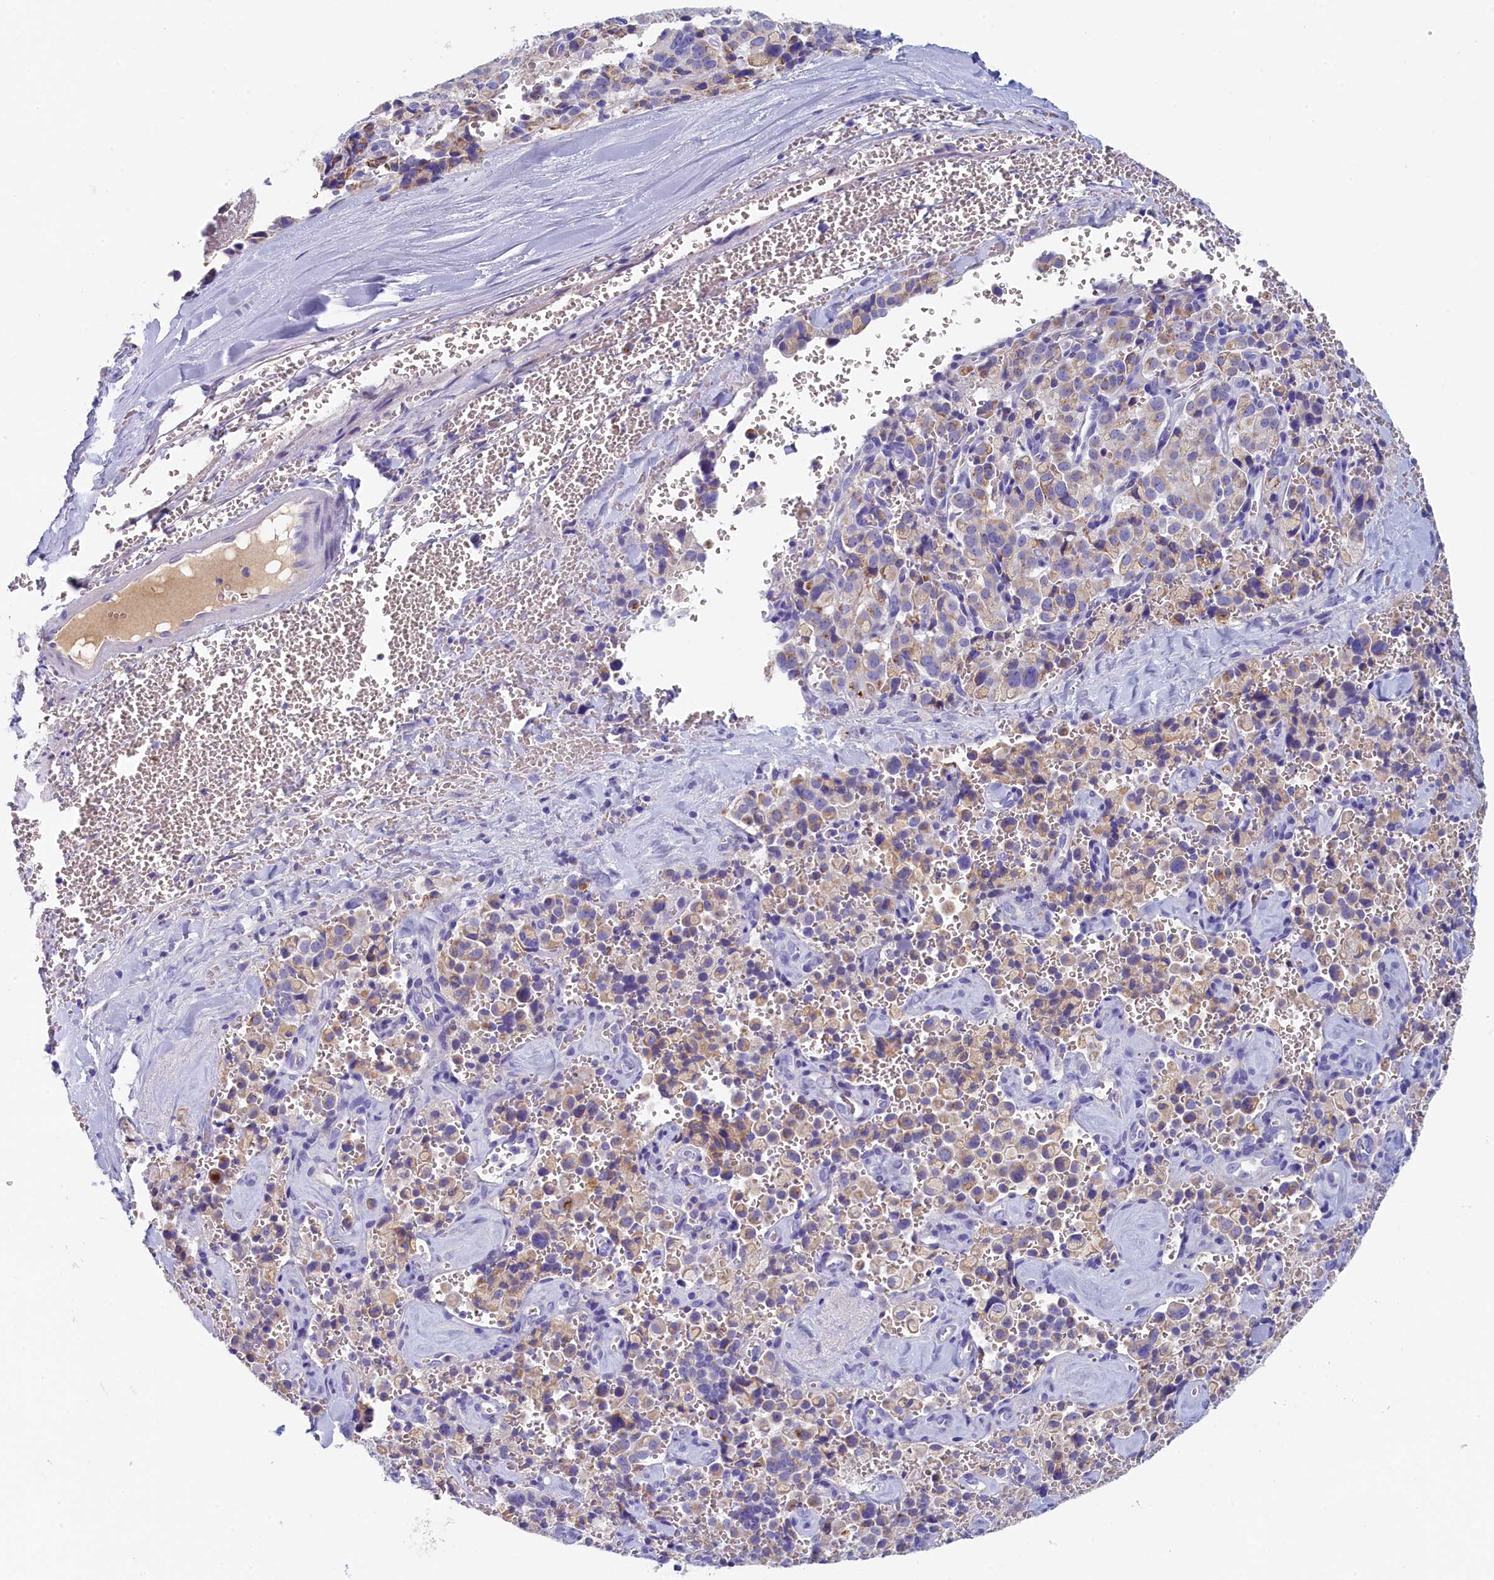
{"staining": {"intensity": "weak", "quantity": "25%-75%", "location": "cytoplasmic/membranous"}, "tissue": "pancreatic cancer", "cell_type": "Tumor cells", "image_type": "cancer", "snomed": [{"axis": "morphology", "description": "Adenocarcinoma, NOS"}, {"axis": "topography", "description": "Pancreas"}], "caption": "Immunohistochemical staining of pancreatic cancer displays low levels of weak cytoplasmic/membranous staining in about 25%-75% of tumor cells.", "gene": "GUCA1C", "patient": {"sex": "male", "age": 65}}